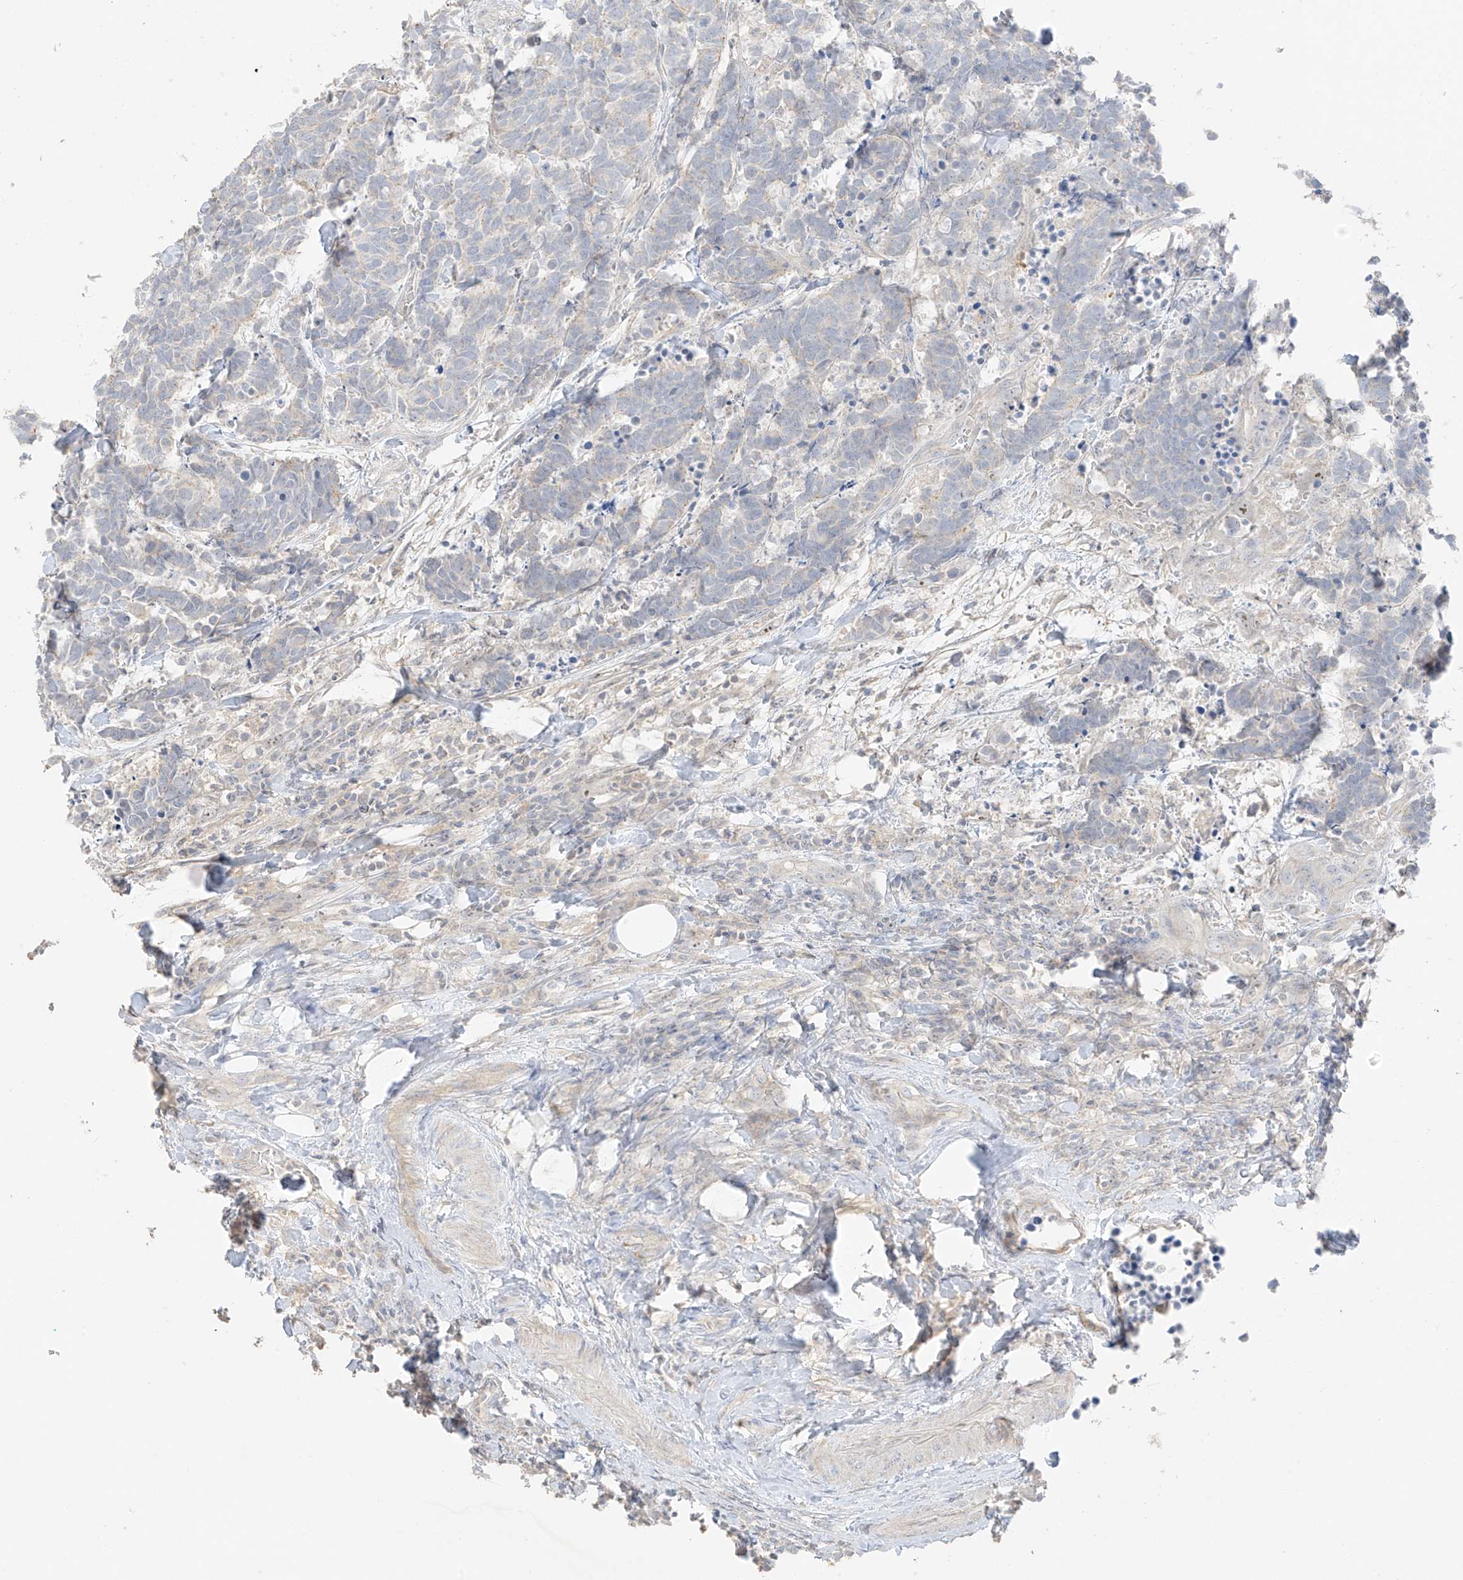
{"staining": {"intensity": "negative", "quantity": "none", "location": "none"}, "tissue": "carcinoid", "cell_type": "Tumor cells", "image_type": "cancer", "snomed": [{"axis": "morphology", "description": "Carcinoma, NOS"}, {"axis": "morphology", "description": "Carcinoid, malignant, NOS"}, {"axis": "topography", "description": "Urinary bladder"}], "caption": "Carcinoma was stained to show a protein in brown. There is no significant expression in tumor cells. (Brightfield microscopy of DAB IHC at high magnification).", "gene": "ZBTB41", "patient": {"sex": "male", "age": 57}}